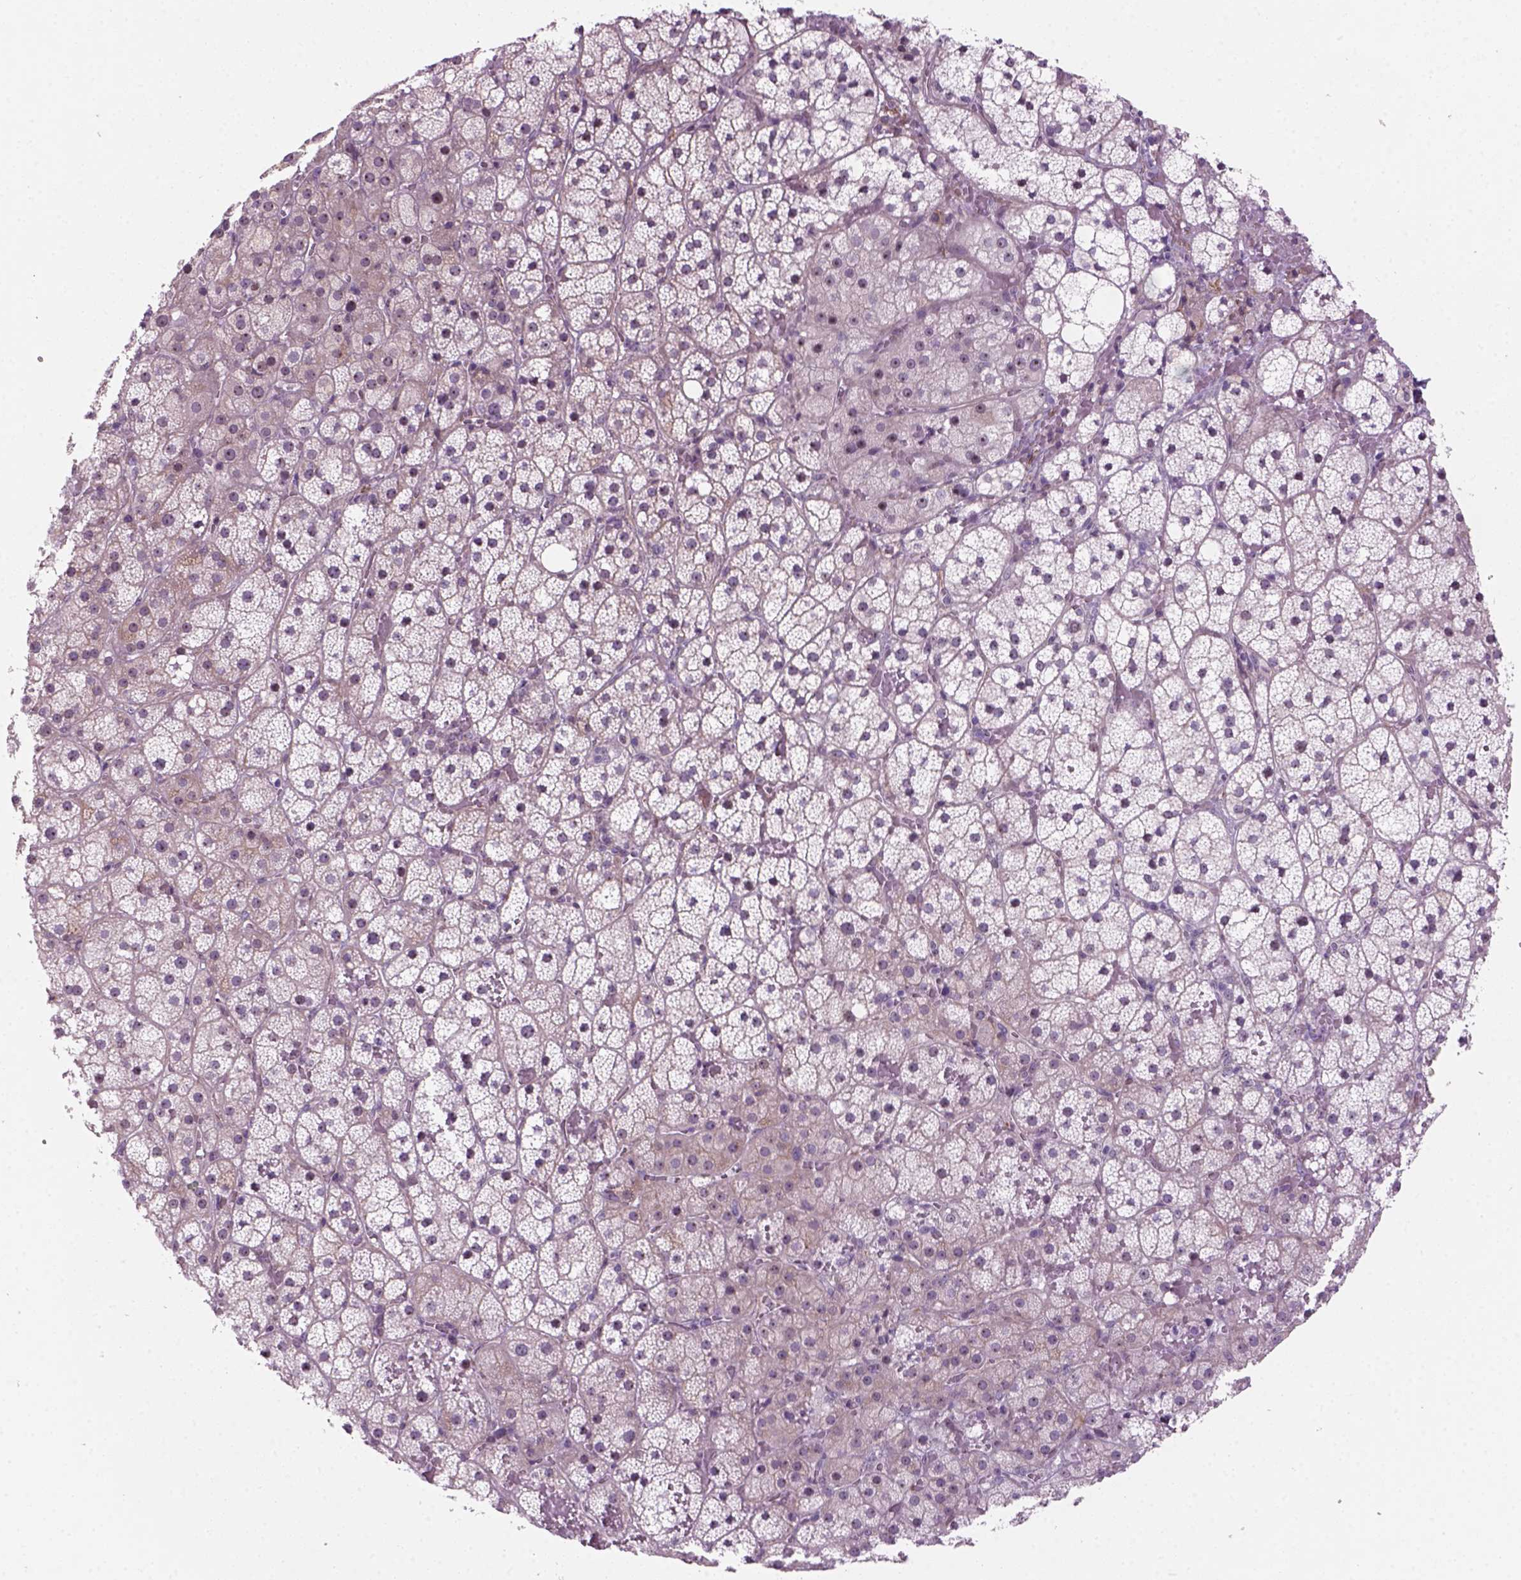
{"staining": {"intensity": "moderate", "quantity": ">75%", "location": "nuclear"}, "tissue": "adrenal gland", "cell_type": "Glandular cells", "image_type": "normal", "snomed": [{"axis": "morphology", "description": "Normal tissue, NOS"}, {"axis": "topography", "description": "Adrenal gland"}], "caption": "The micrograph demonstrates a brown stain indicating the presence of a protein in the nuclear of glandular cells in adrenal gland. (DAB (3,3'-diaminobenzidine) IHC, brown staining for protein, blue staining for nuclei).", "gene": "RRS1", "patient": {"sex": "male", "age": 53}}